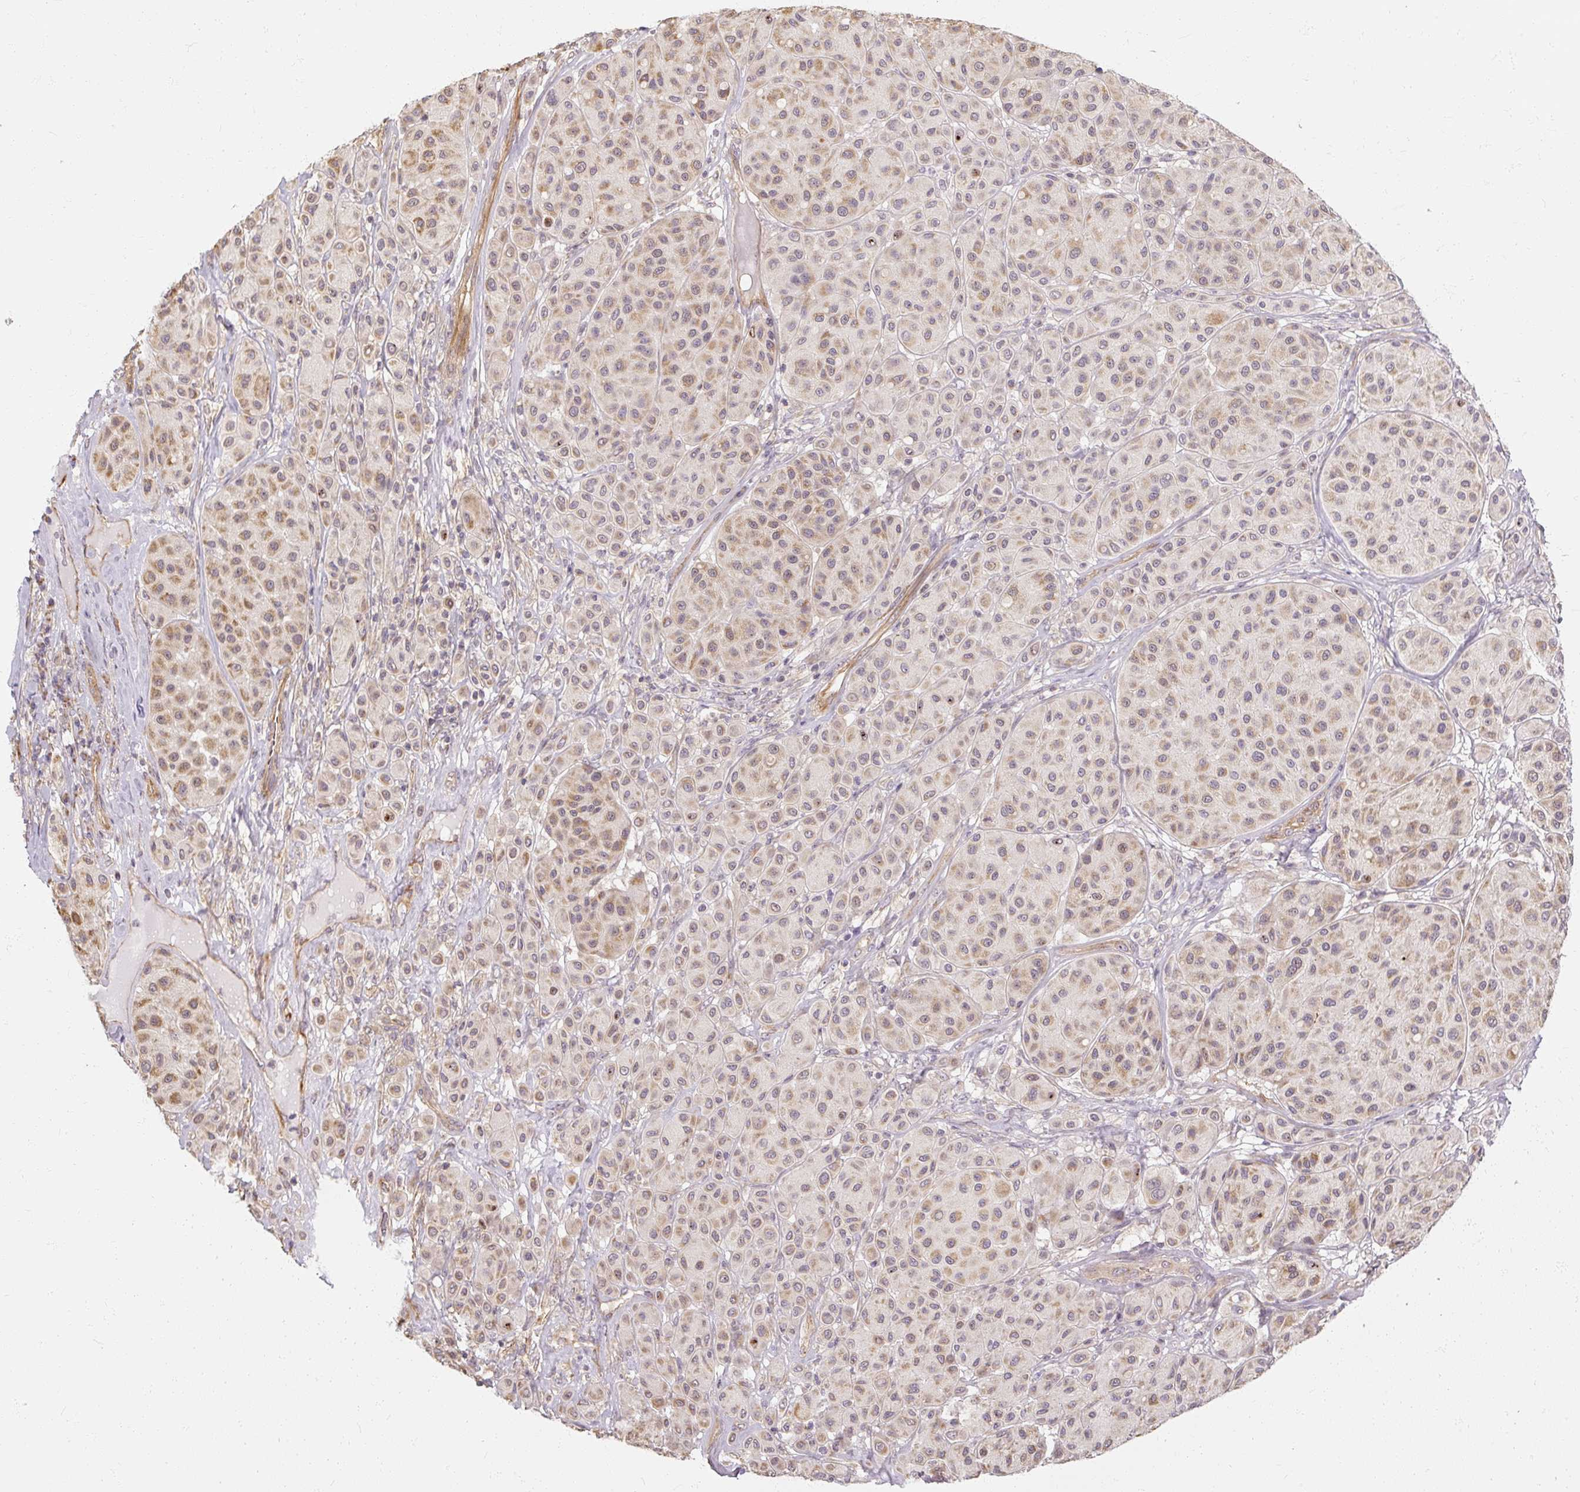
{"staining": {"intensity": "weak", "quantity": "25%-75%", "location": "cytoplasmic/membranous"}, "tissue": "melanoma", "cell_type": "Tumor cells", "image_type": "cancer", "snomed": [{"axis": "morphology", "description": "Malignant melanoma, Metastatic site"}, {"axis": "topography", "description": "Smooth muscle"}], "caption": "Brown immunohistochemical staining in human malignant melanoma (metastatic site) demonstrates weak cytoplasmic/membranous expression in approximately 25%-75% of tumor cells.", "gene": "RB1CC1", "patient": {"sex": "male", "age": 41}}